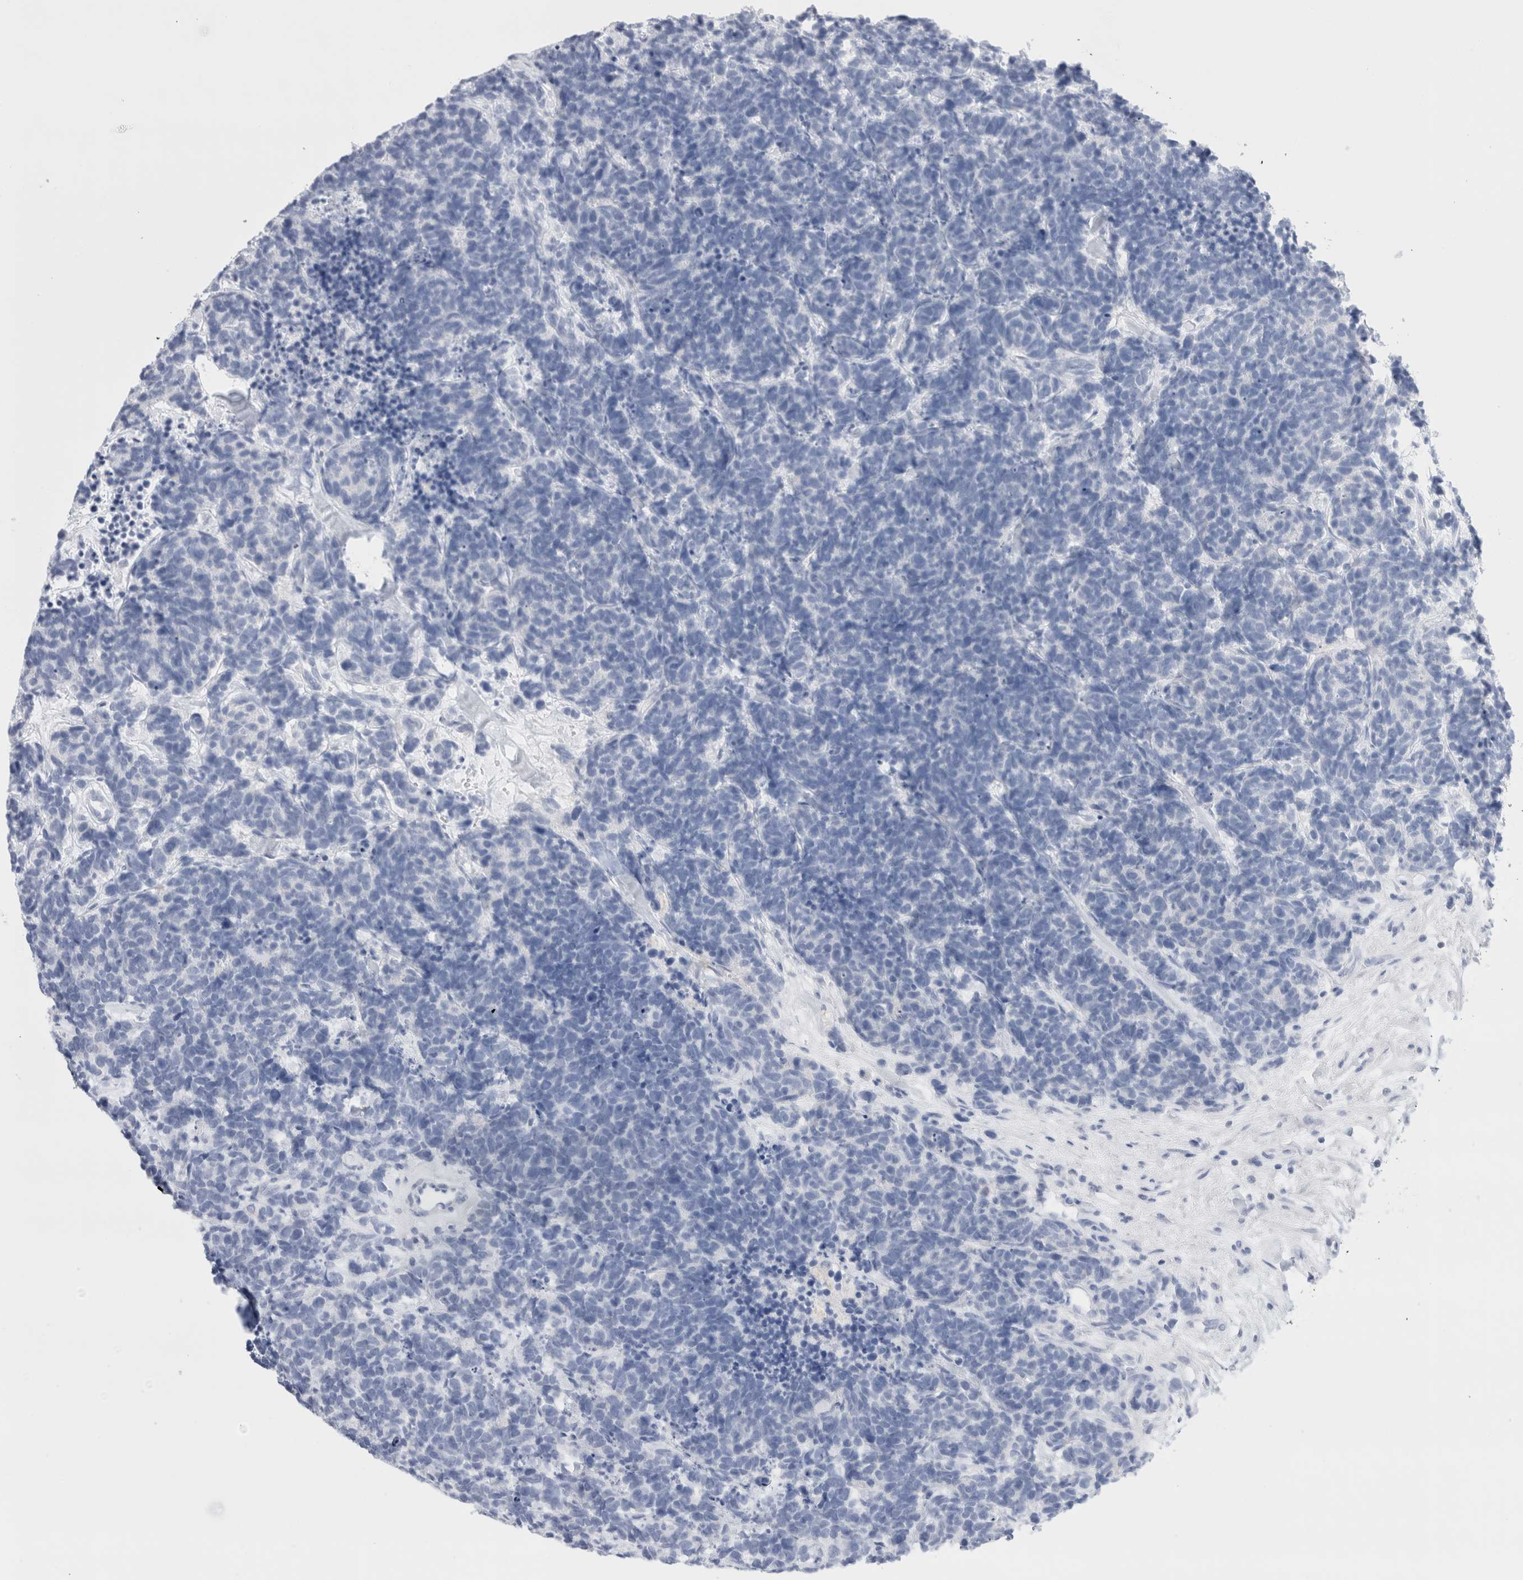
{"staining": {"intensity": "negative", "quantity": "none", "location": "none"}, "tissue": "carcinoid", "cell_type": "Tumor cells", "image_type": "cancer", "snomed": [{"axis": "morphology", "description": "Carcinoma, NOS"}, {"axis": "morphology", "description": "Carcinoid, malignant, NOS"}, {"axis": "topography", "description": "Urinary bladder"}], "caption": "Carcinoid stained for a protein using immunohistochemistry (IHC) displays no staining tumor cells.", "gene": "ECHDC2", "patient": {"sex": "male", "age": 57}}